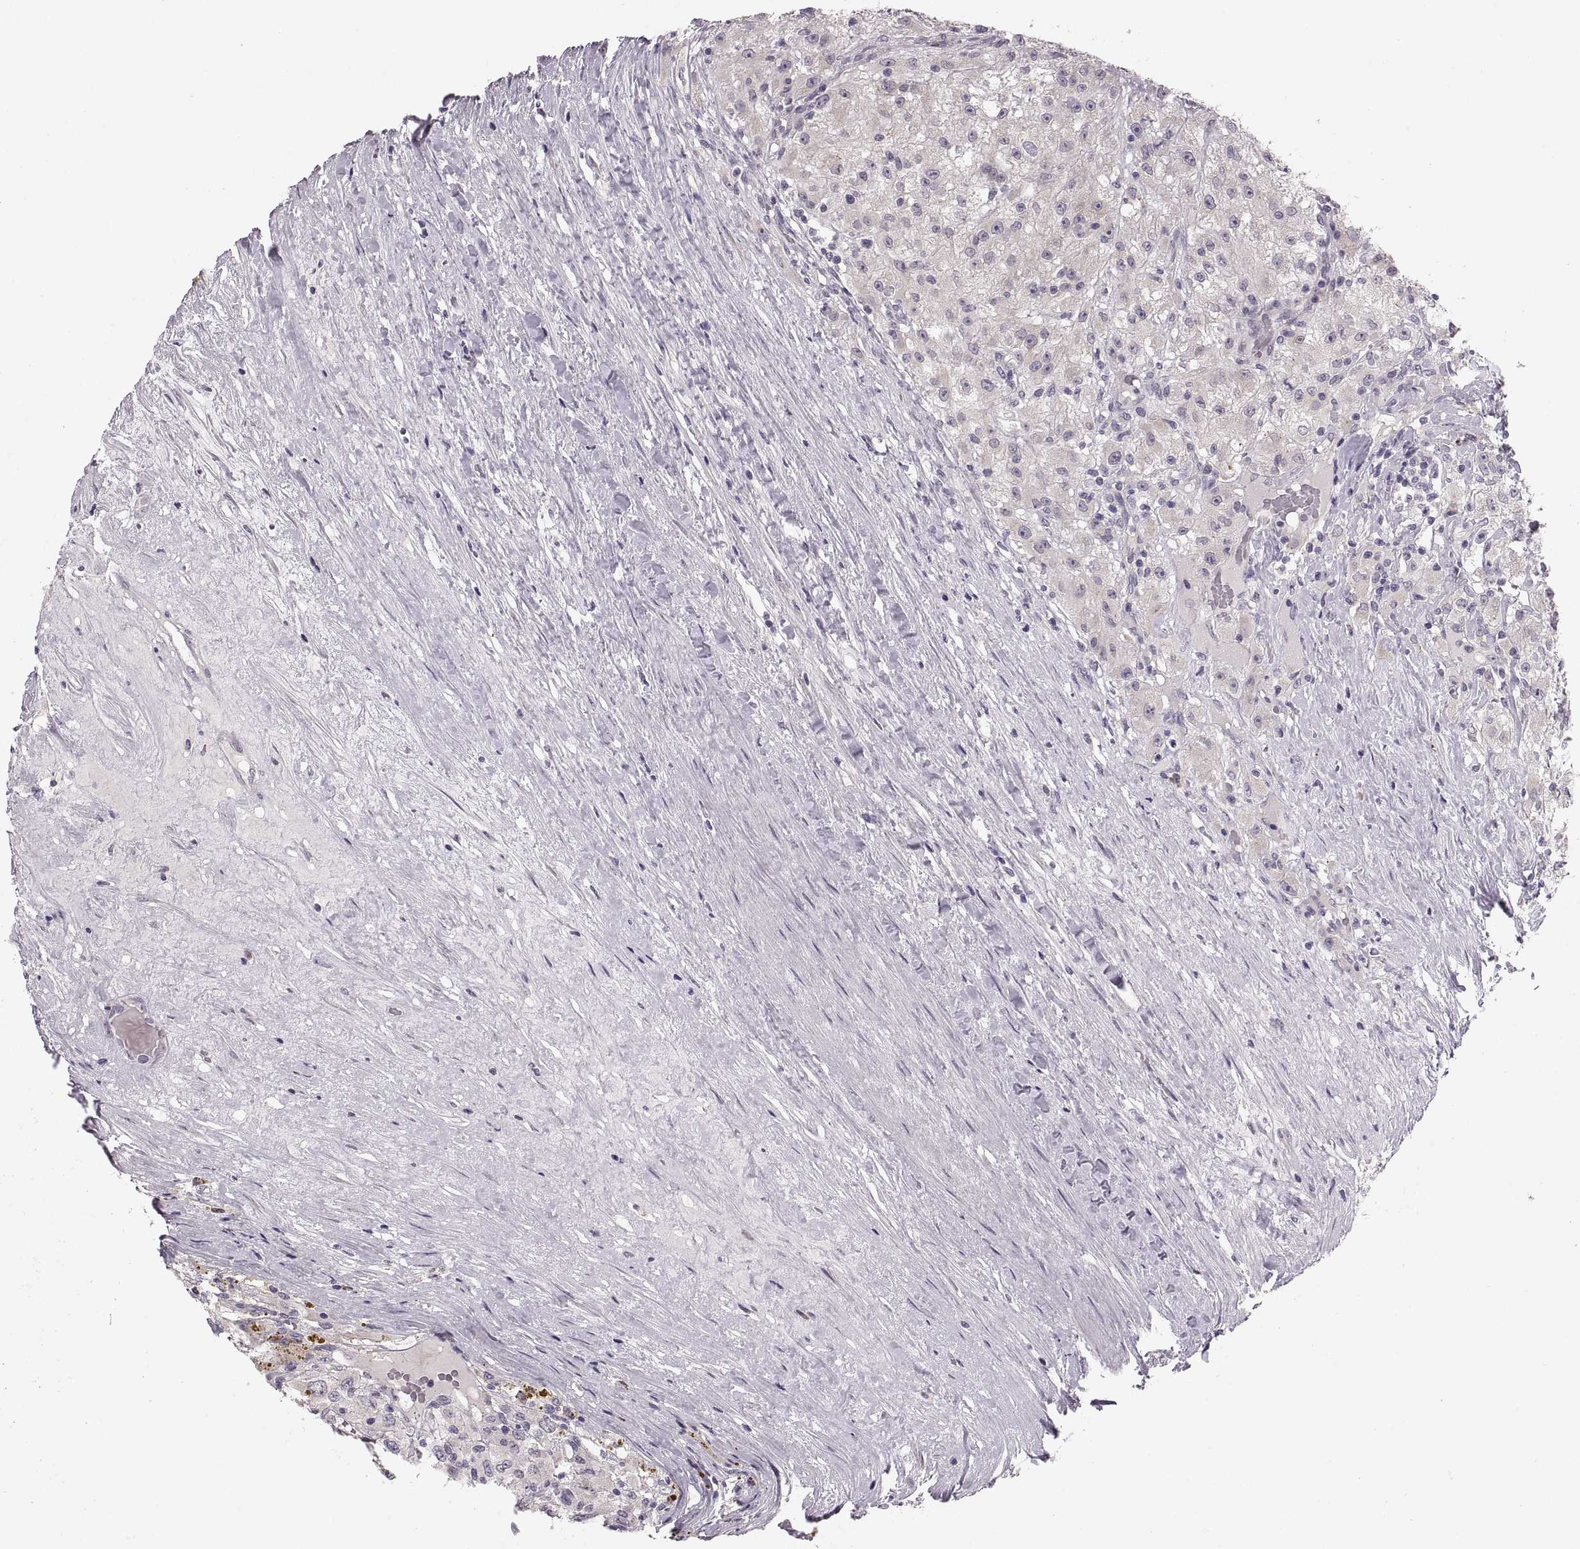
{"staining": {"intensity": "weak", "quantity": "25%-75%", "location": "cytoplasmic/membranous"}, "tissue": "renal cancer", "cell_type": "Tumor cells", "image_type": "cancer", "snomed": [{"axis": "morphology", "description": "Adenocarcinoma, NOS"}, {"axis": "topography", "description": "Kidney"}], "caption": "This image exhibits IHC staining of human adenocarcinoma (renal), with low weak cytoplasmic/membranous positivity in about 25%-75% of tumor cells.", "gene": "ADH6", "patient": {"sex": "female", "age": 67}}